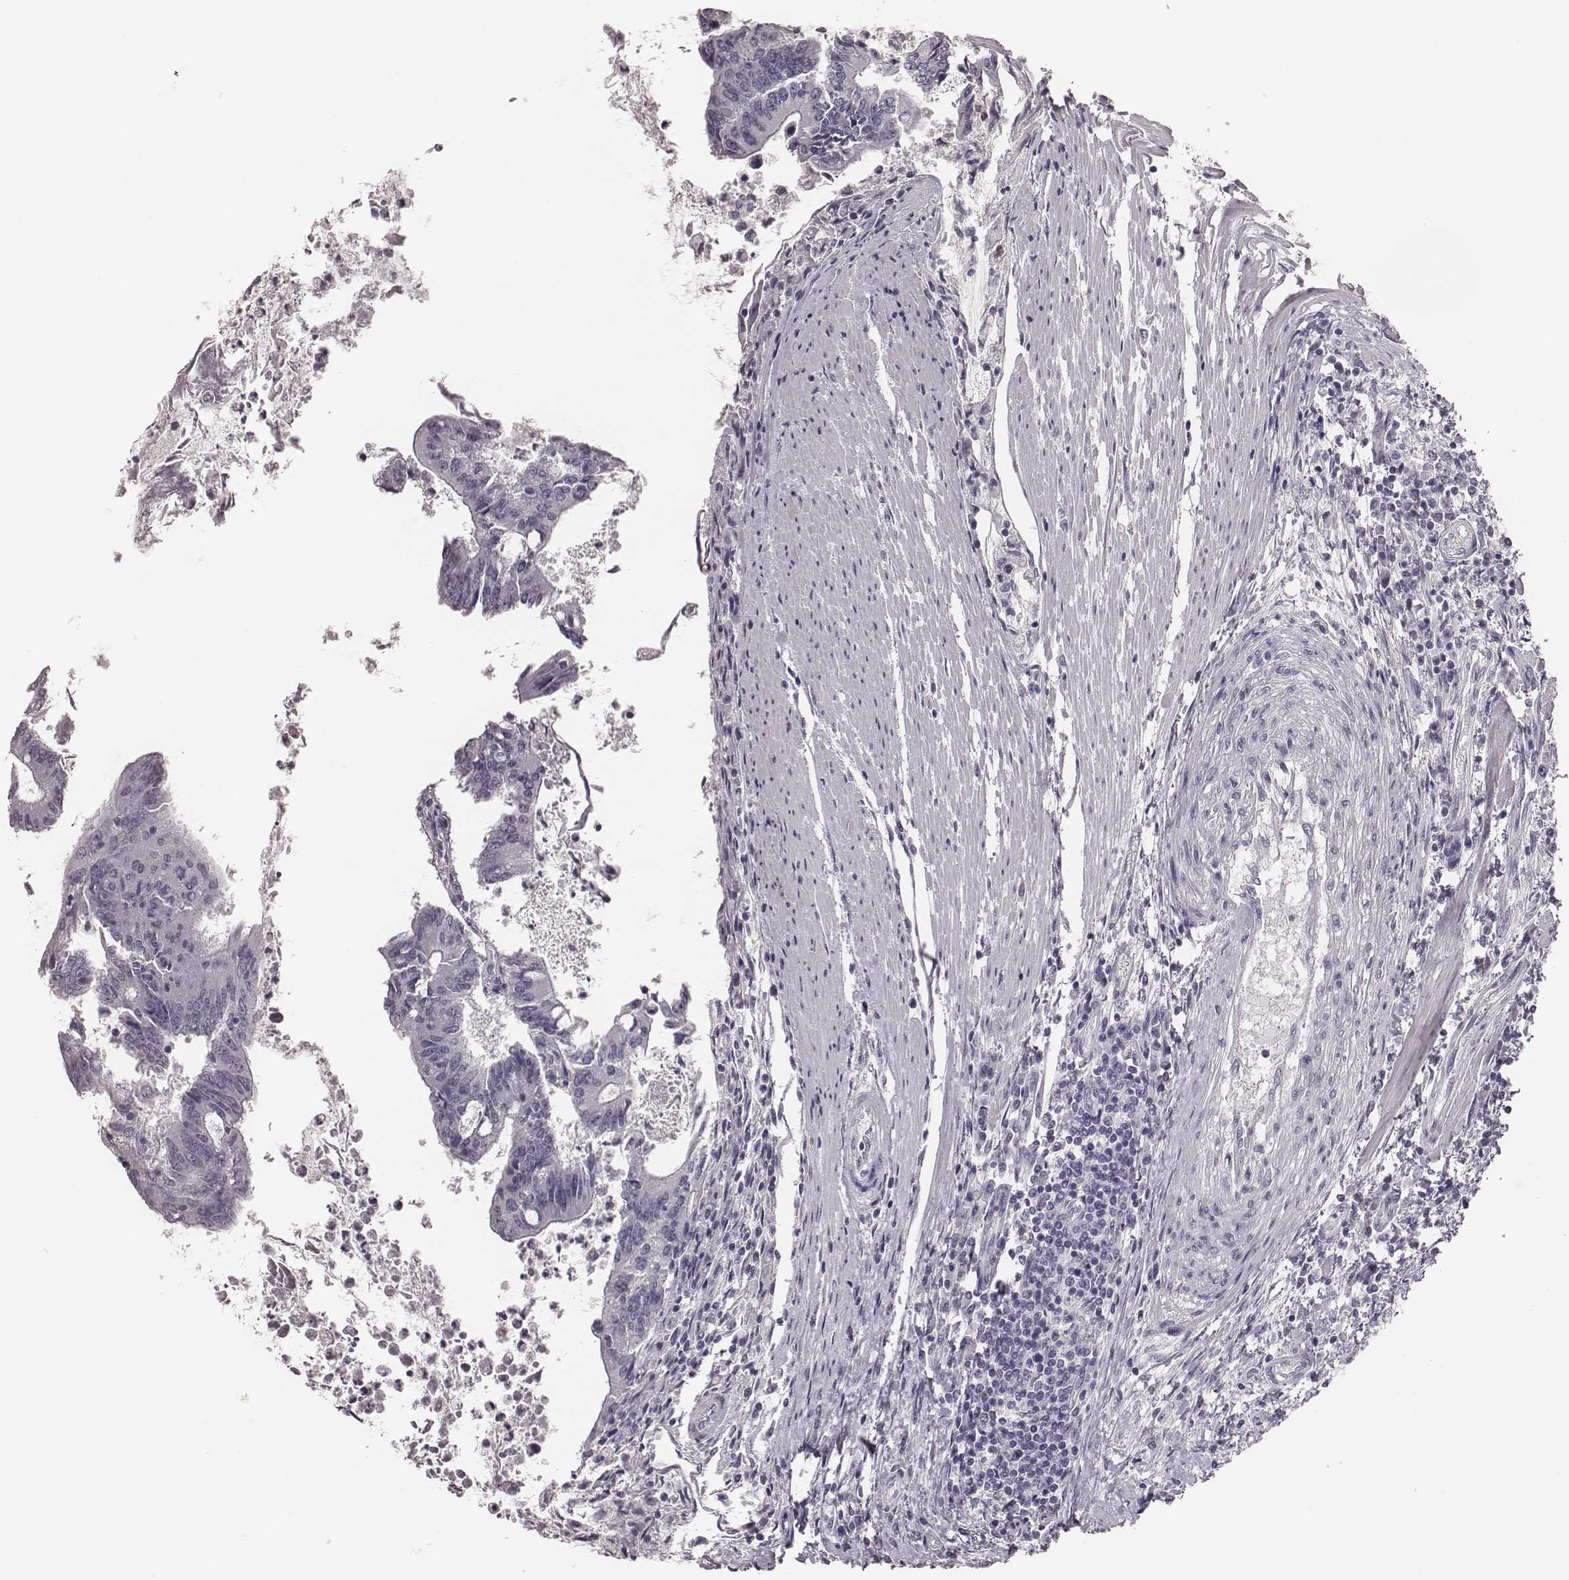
{"staining": {"intensity": "negative", "quantity": "none", "location": "none"}, "tissue": "colorectal cancer", "cell_type": "Tumor cells", "image_type": "cancer", "snomed": [{"axis": "morphology", "description": "Adenocarcinoma, NOS"}, {"axis": "topography", "description": "Colon"}], "caption": "This histopathology image is of adenocarcinoma (colorectal) stained with immunohistochemistry to label a protein in brown with the nuclei are counter-stained blue. There is no positivity in tumor cells. (Brightfield microscopy of DAB (3,3'-diaminobenzidine) immunohistochemistry at high magnification).", "gene": "CSHL1", "patient": {"sex": "female", "age": 70}}